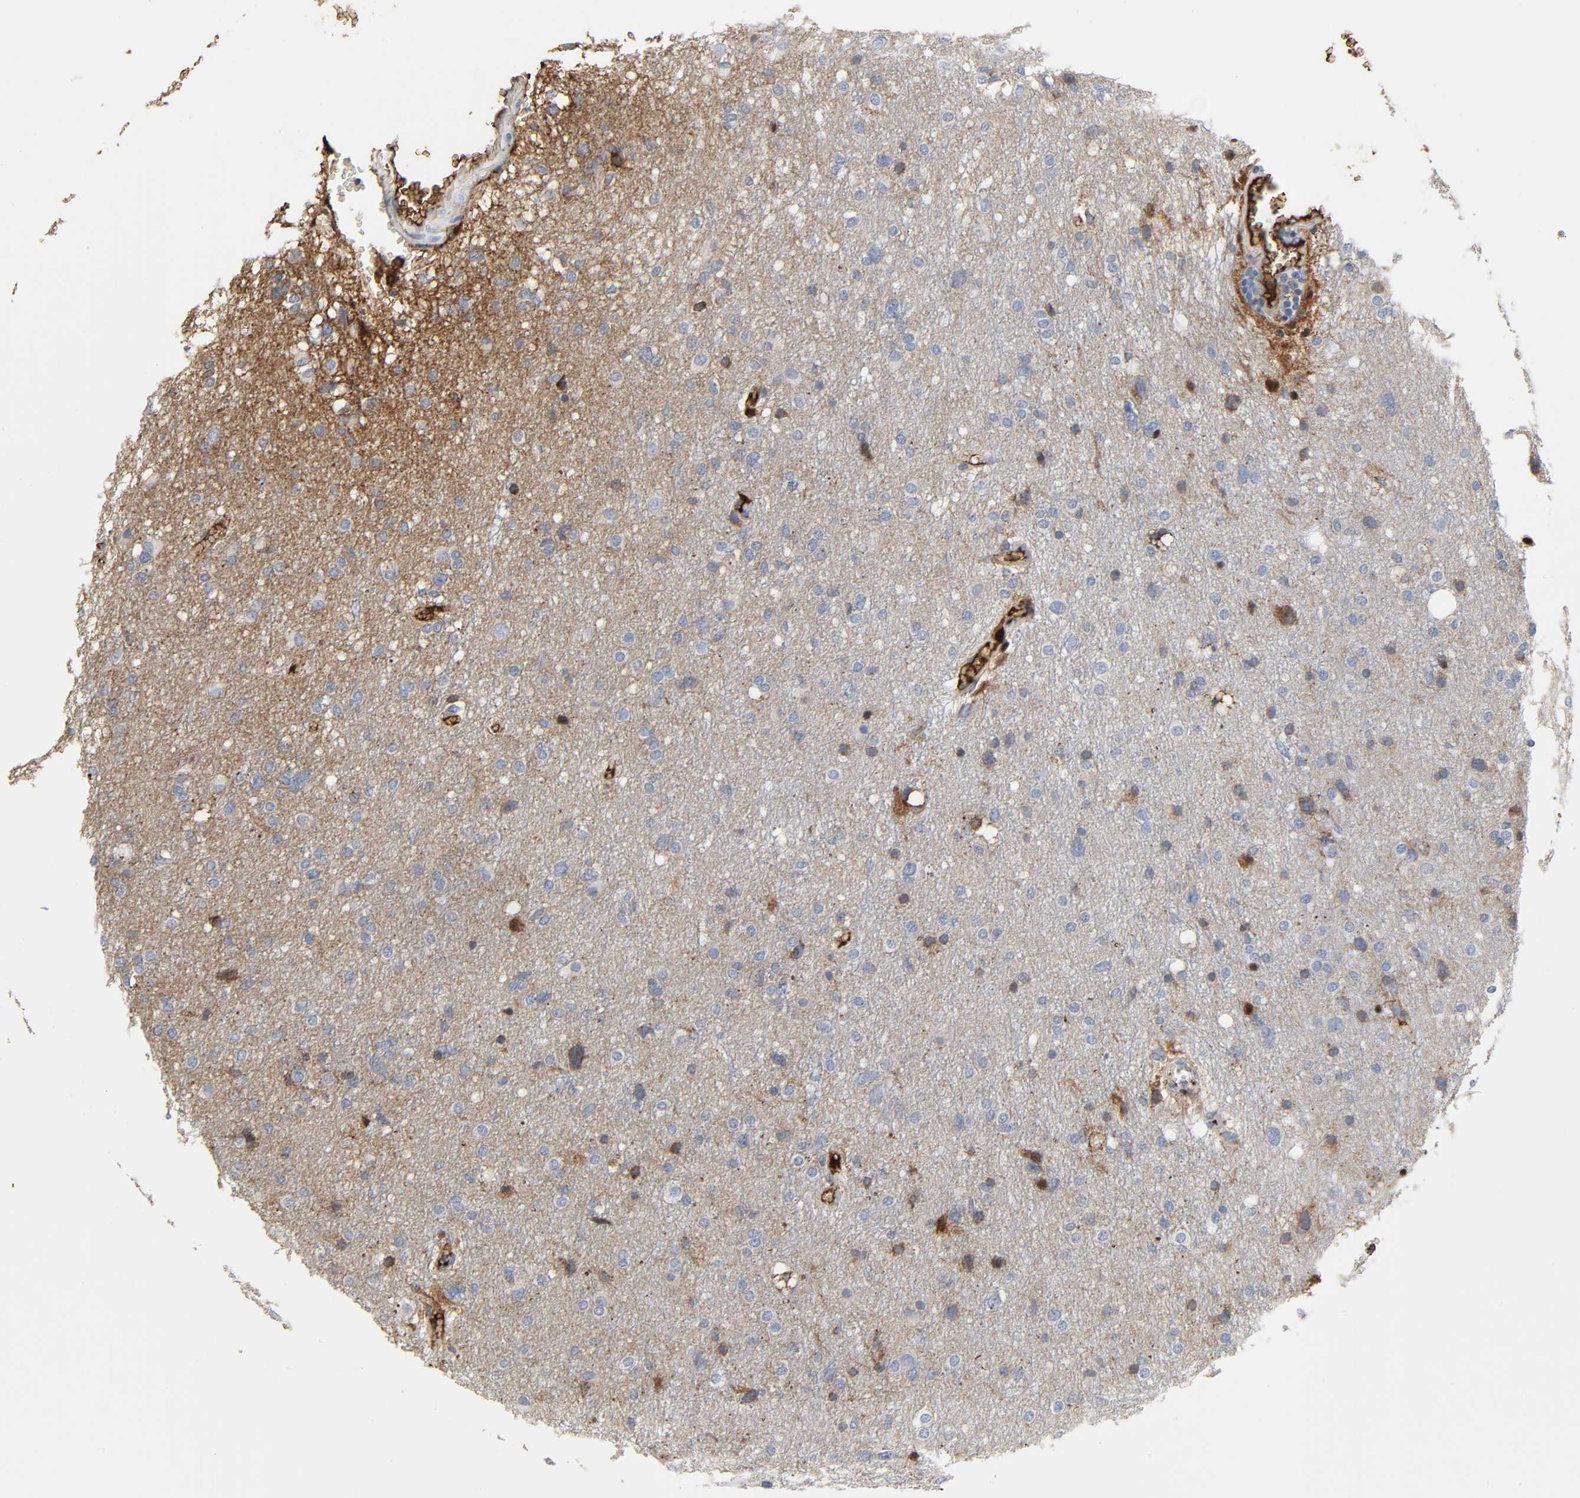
{"staining": {"intensity": "moderate", "quantity": "25%-75%", "location": "cytoplasmic/membranous"}, "tissue": "glioma", "cell_type": "Tumor cells", "image_type": "cancer", "snomed": [{"axis": "morphology", "description": "Glioma, malignant, High grade"}, {"axis": "topography", "description": "Brain"}], "caption": "DAB (3,3'-diaminobenzidine) immunohistochemical staining of human malignant high-grade glioma exhibits moderate cytoplasmic/membranous protein expression in about 25%-75% of tumor cells. The staining was performed using DAB (3,3'-diaminobenzidine), with brown indicating positive protein expression. Nuclei are stained blue with hematoxylin.", "gene": "C3", "patient": {"sex": "female", "age": 59}}